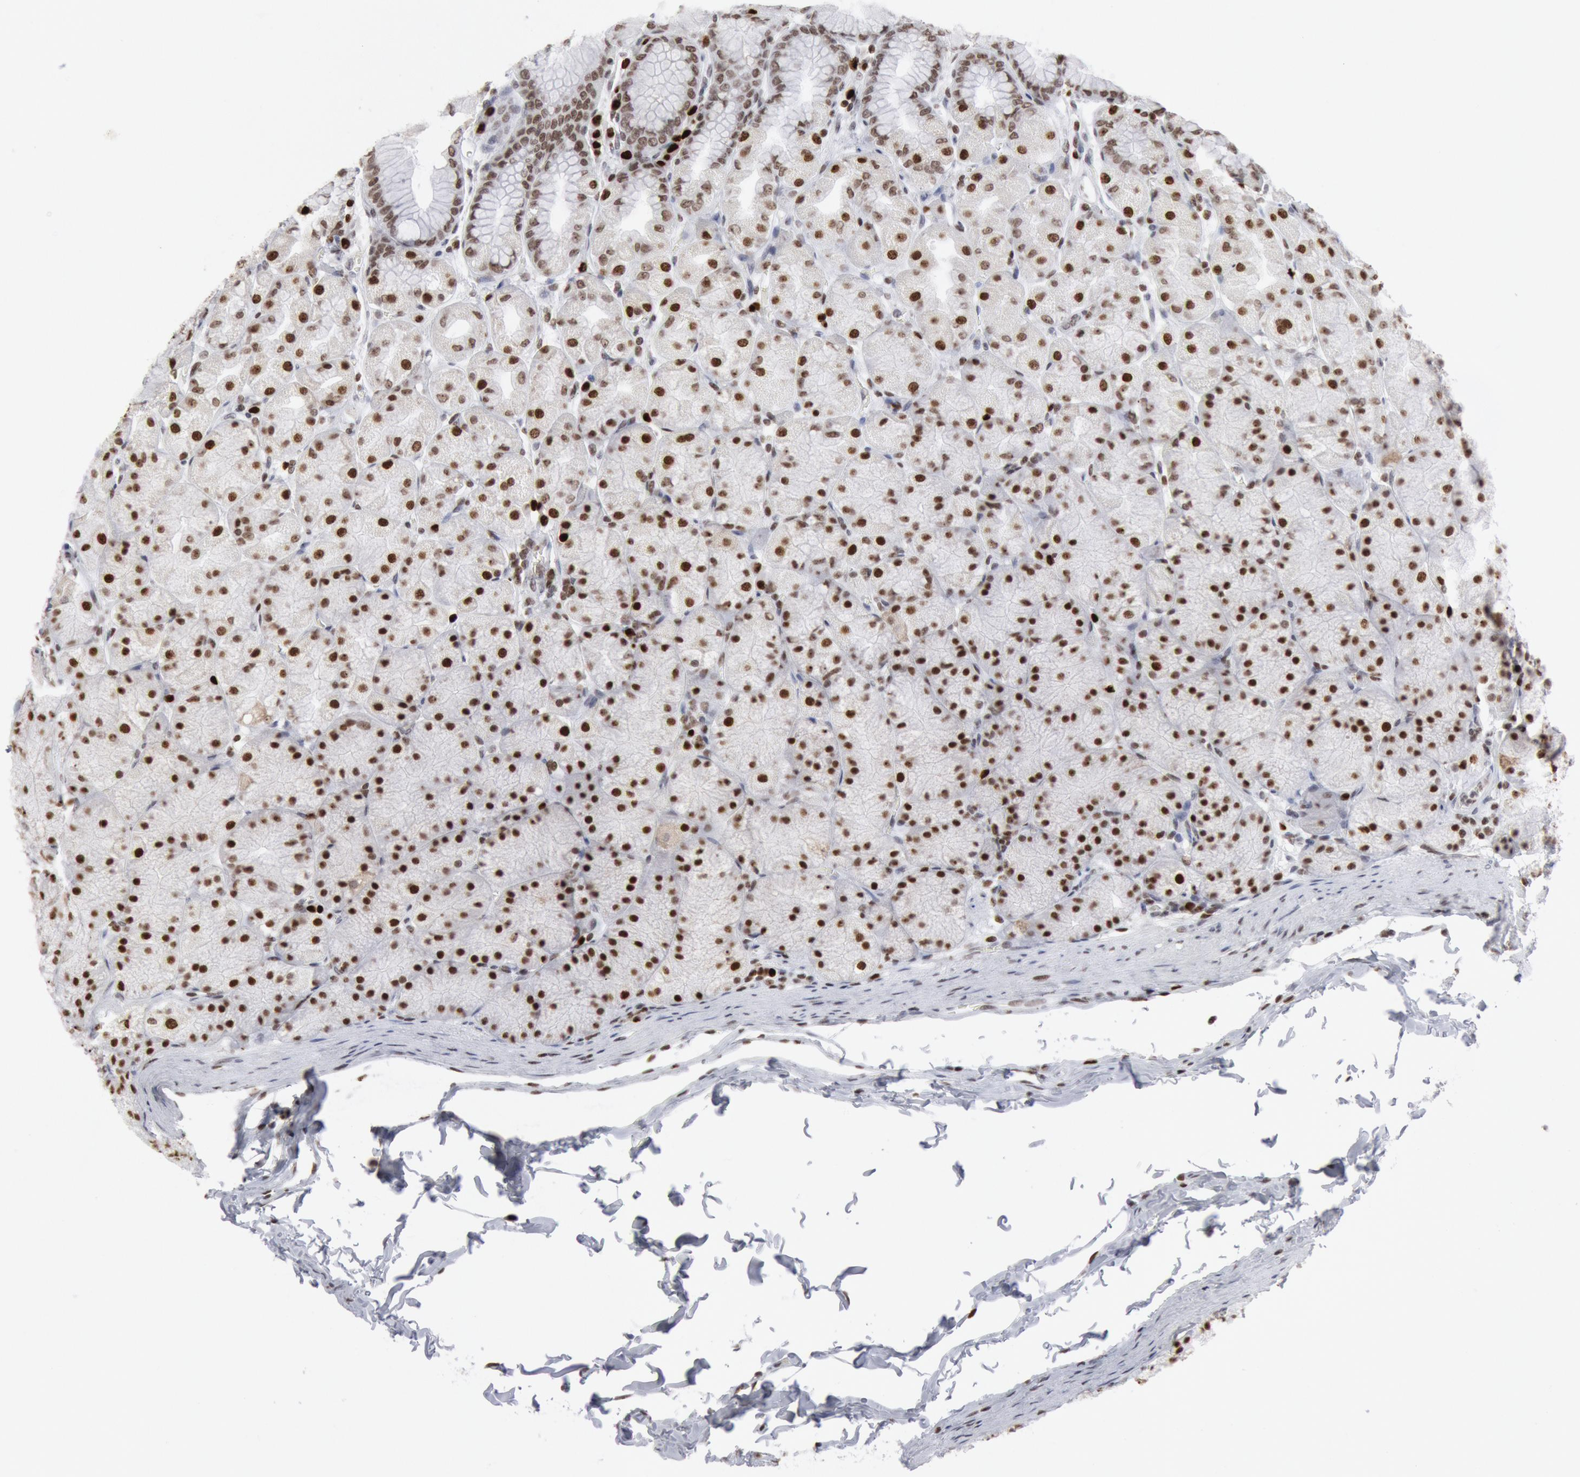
{"staining": {"intensity": "strong", "quantity": ">75%", "location": "nuclear"}, "tissue": "stomach", "cell_type": "Glandular cells", "image_type": "normal", "snomed": [{"axis": "morphology", "description": "Normal tissue, NOS"}, {"axis": "topography", "description": "Stomach, upper"}], "caption": "Protein positivity by immunohistochemistry (IHC) displays strong nuclear expression in about >75% of glandular cells in normal stomach. The staining is performed using DAB (3,3'-diaminobenzidine) brown chromogen to label protein expression. The nuclei are counter-stained blue using hematoxylin.", "gene": "SUB1", "patient": {"sex": "female", "age": 56}}